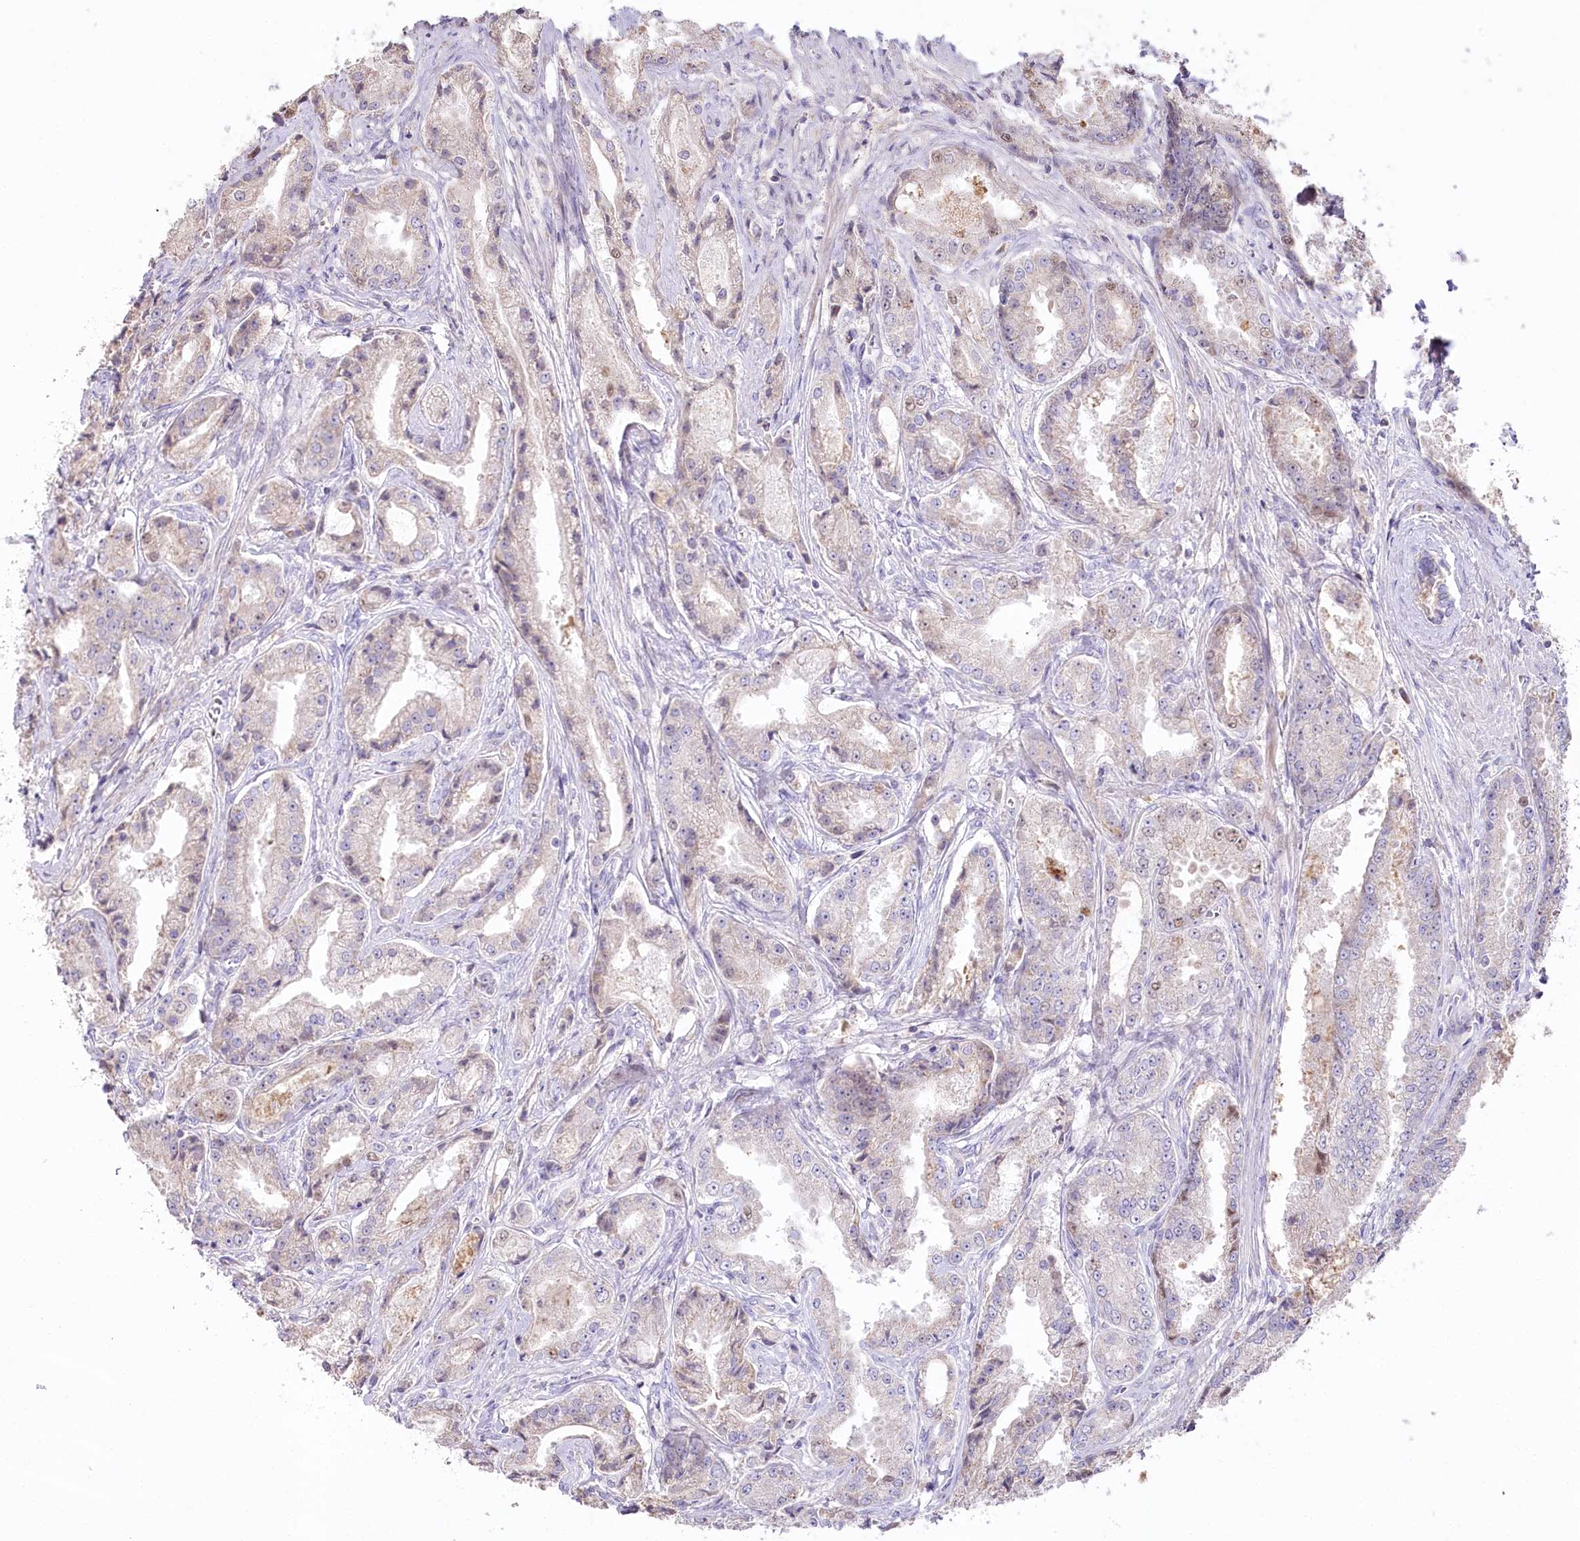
{"staining": {"intensity": "negative", "quantity": "none", "location": "none"}, "tissue": "prostate cancer", "cell_type": "Tumor cells", "image_type": "cancer", "snomed": [{"axis": "morphology", "description": "Adenocarcinoma, High grade"}, {"axis": "topography", "description": "Prostate"}], "caption": "Tumor cells show no significant protein expression in prostate adenocarcinoma (high-grade).", "gene": "SLC6A11", "patient": {"sex": "male", "age": 72}}